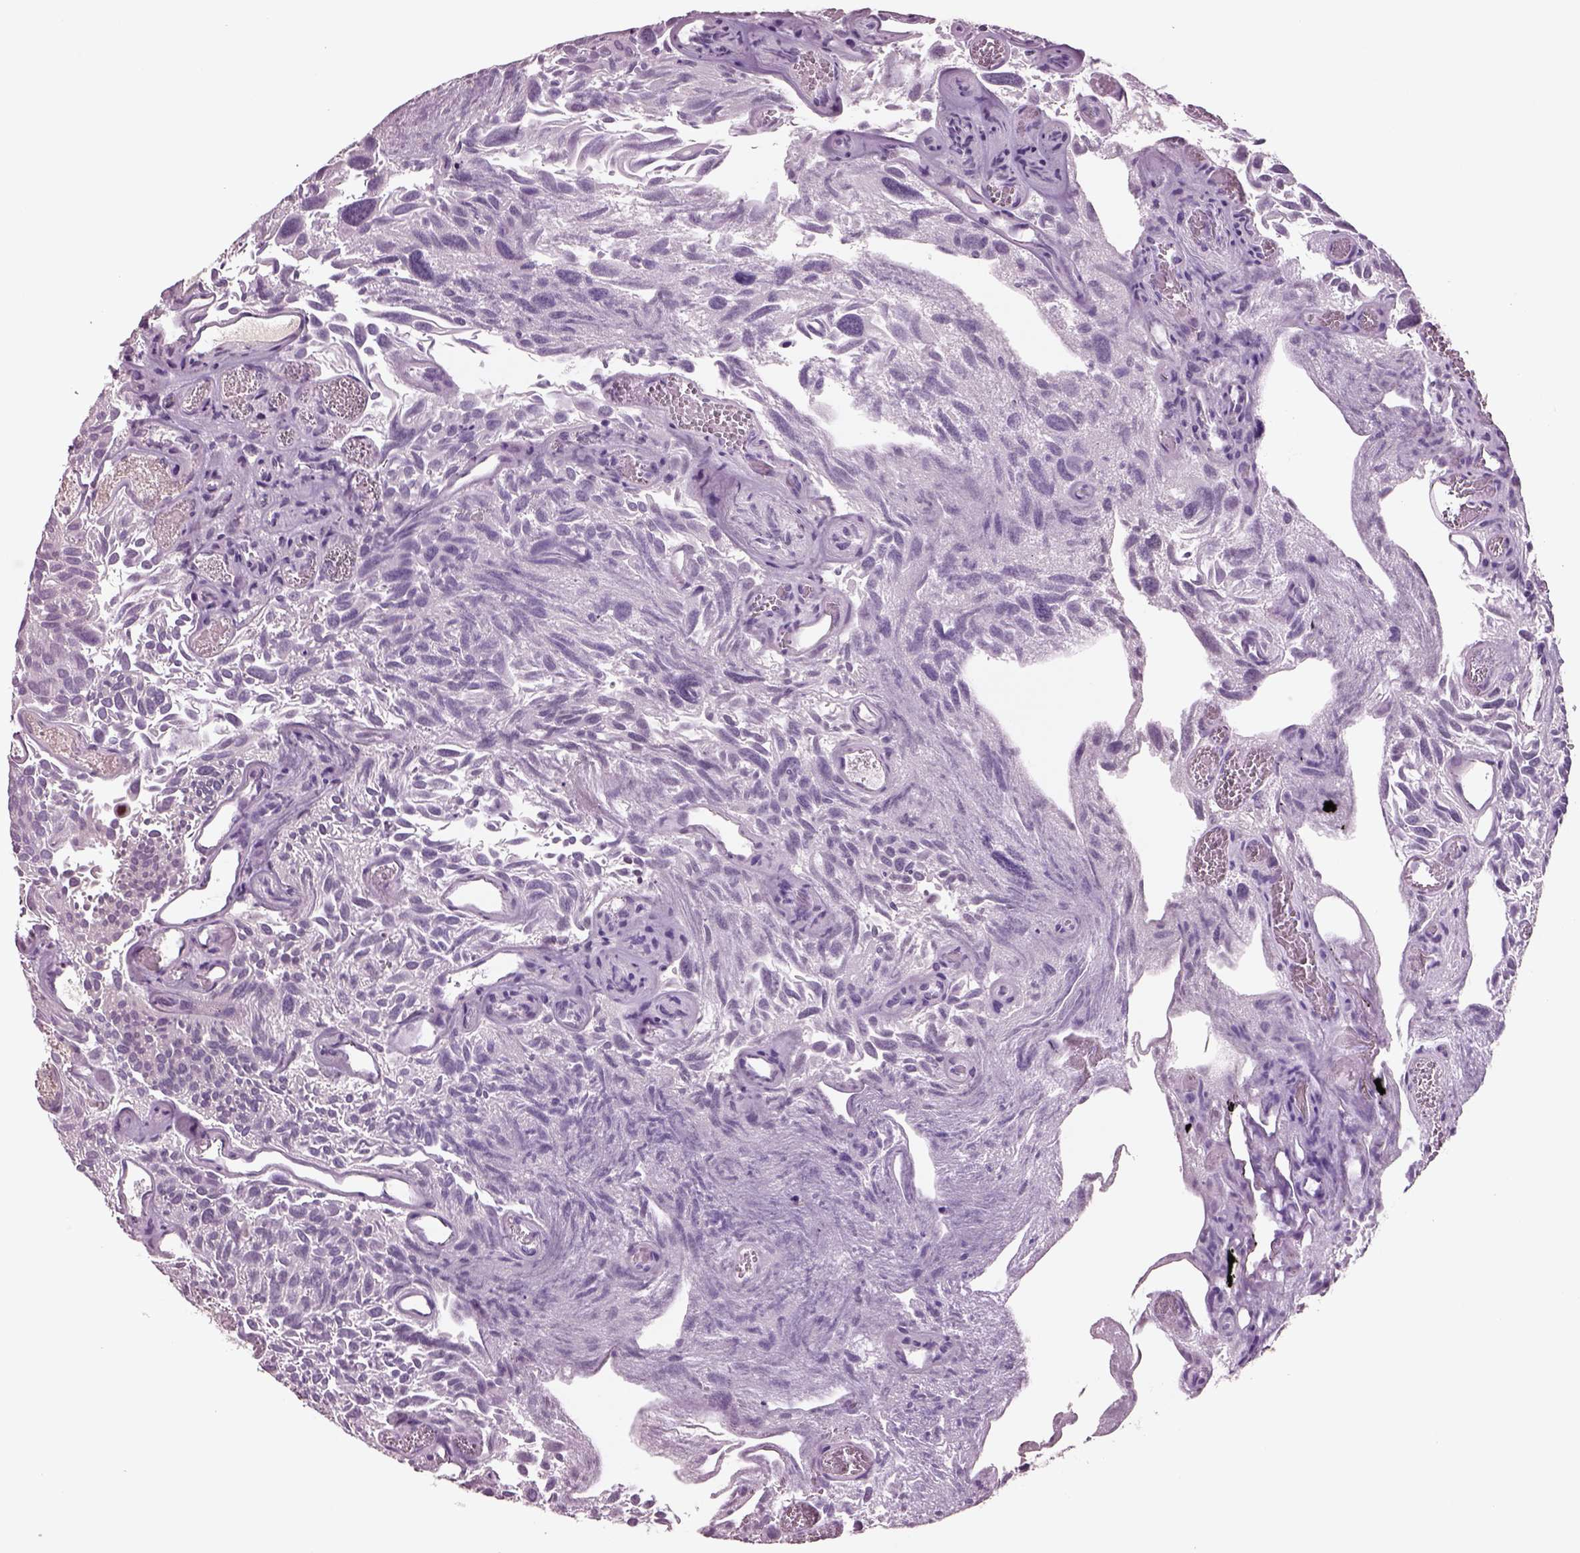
{"staining": {"intensity": "negative", "quantity": "none", "location": "none"}, "tissue": "urothelial cancer", "cell_type": "Tumor cells", "image_type": "cancer", "snomed": [{"axis": "morphology", "description": "Urothelial carcinoma, Low grade"}, {"axis": "topography", "description": "Urinary bladder"}], "caption": "The immunohistochemistry image has no significant staining in tumor cells of low-grade urothelial carcinoma tissue. The staining is performed using DAB brown chromogen with nuclei counter-stained in using hematoxylin.", "gene": "SEPHS1", "patient": {"sex": "female", "age": 69}}